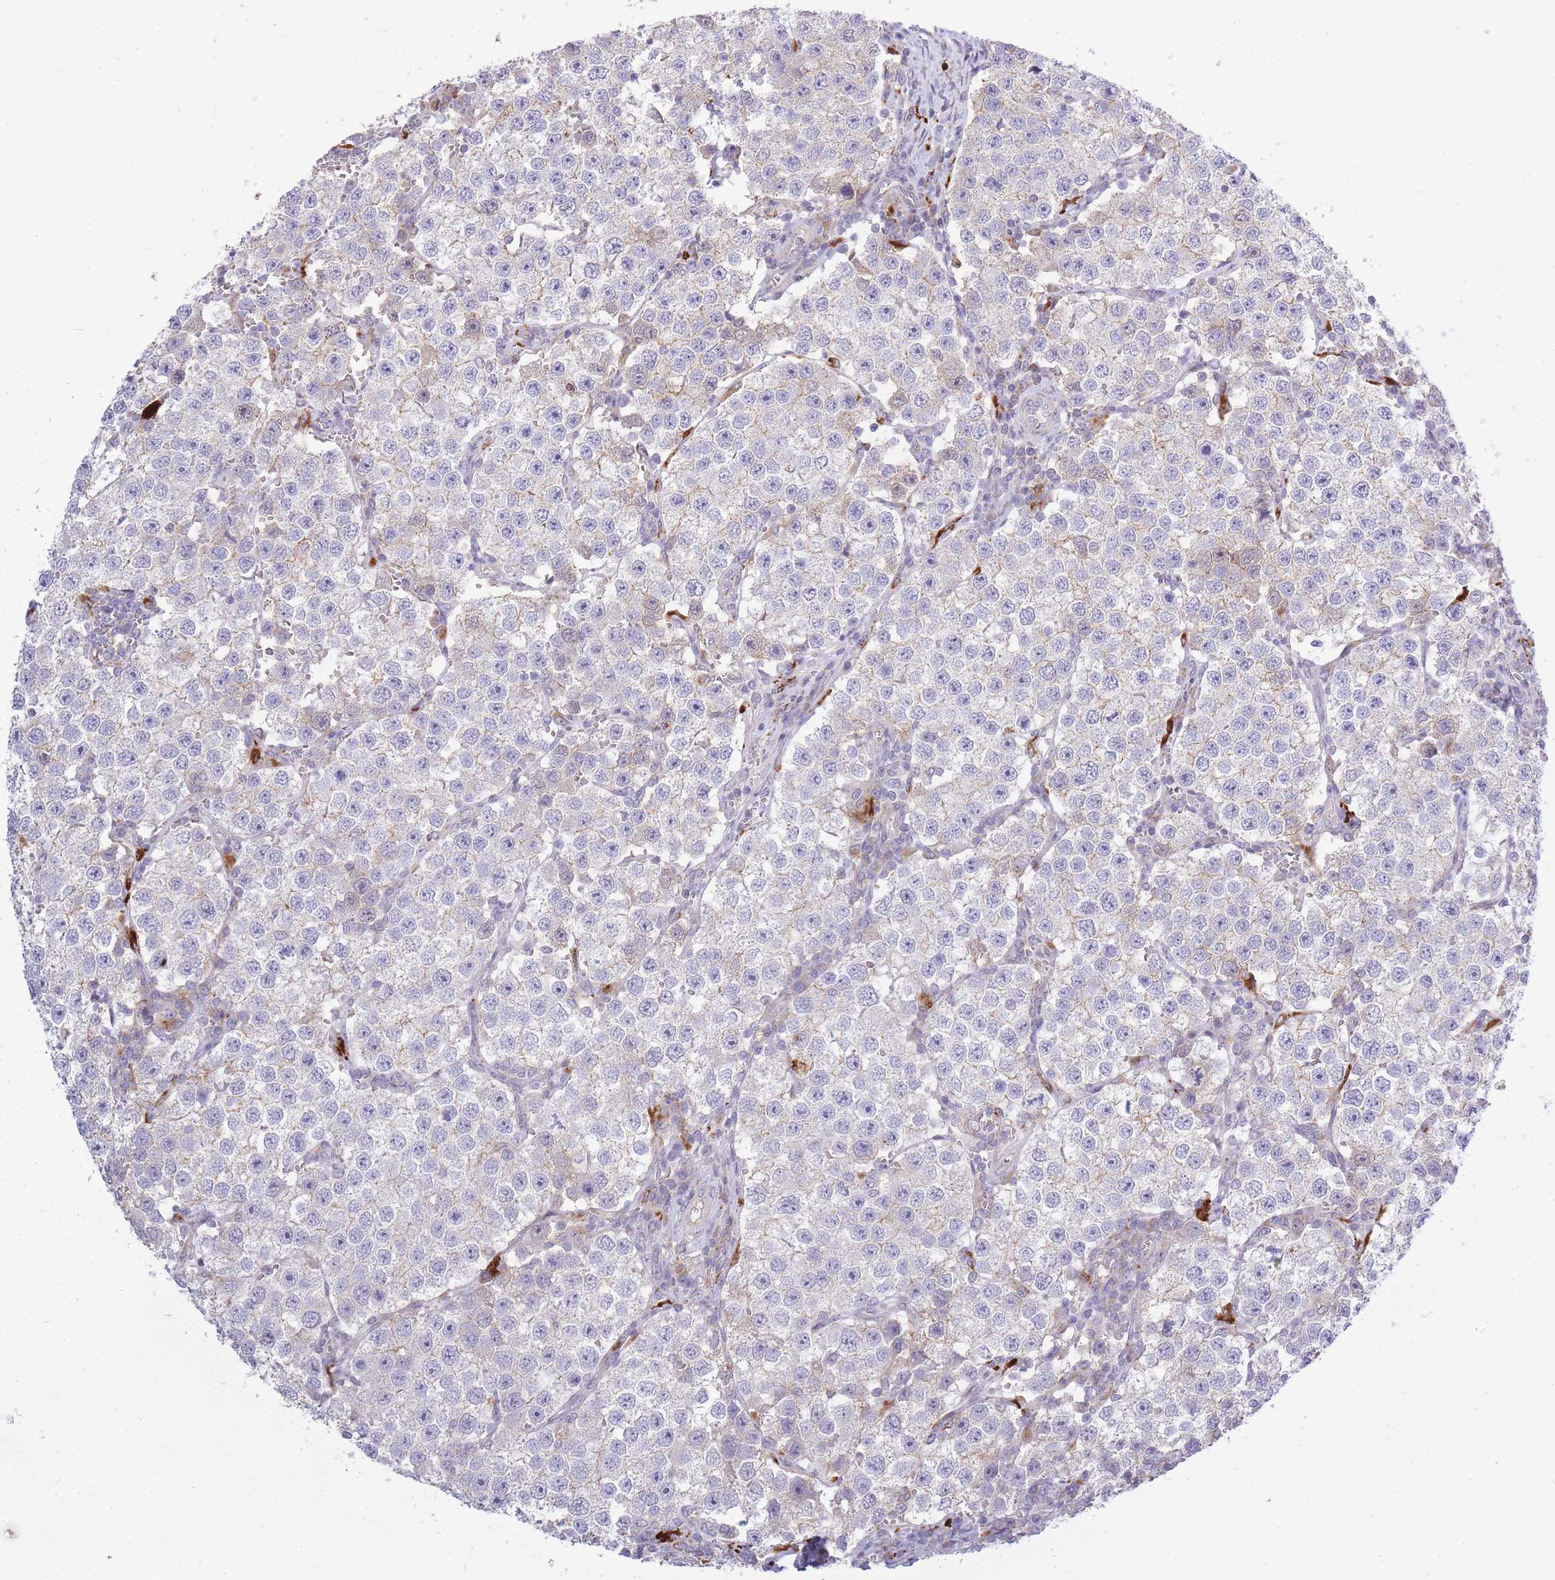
{"staining": {"intensity": "negative", "quantity": "none", "location": "none"}, "tissue": "testis cancer", "cell_type": "Tumor cells", "image_type": "cancer", "snomed": [{"axis": "morphology", "description": "Seminoma, NOS"}, {"axis": "topography", "description": "Testis"}], "caption": "A photomicrograph of testis cancer (seminoma) stained for a protein reveals no brown staining in tumor cells.", "gene": "TRIM61", "patient": {"sex": "male", "age": 37}}